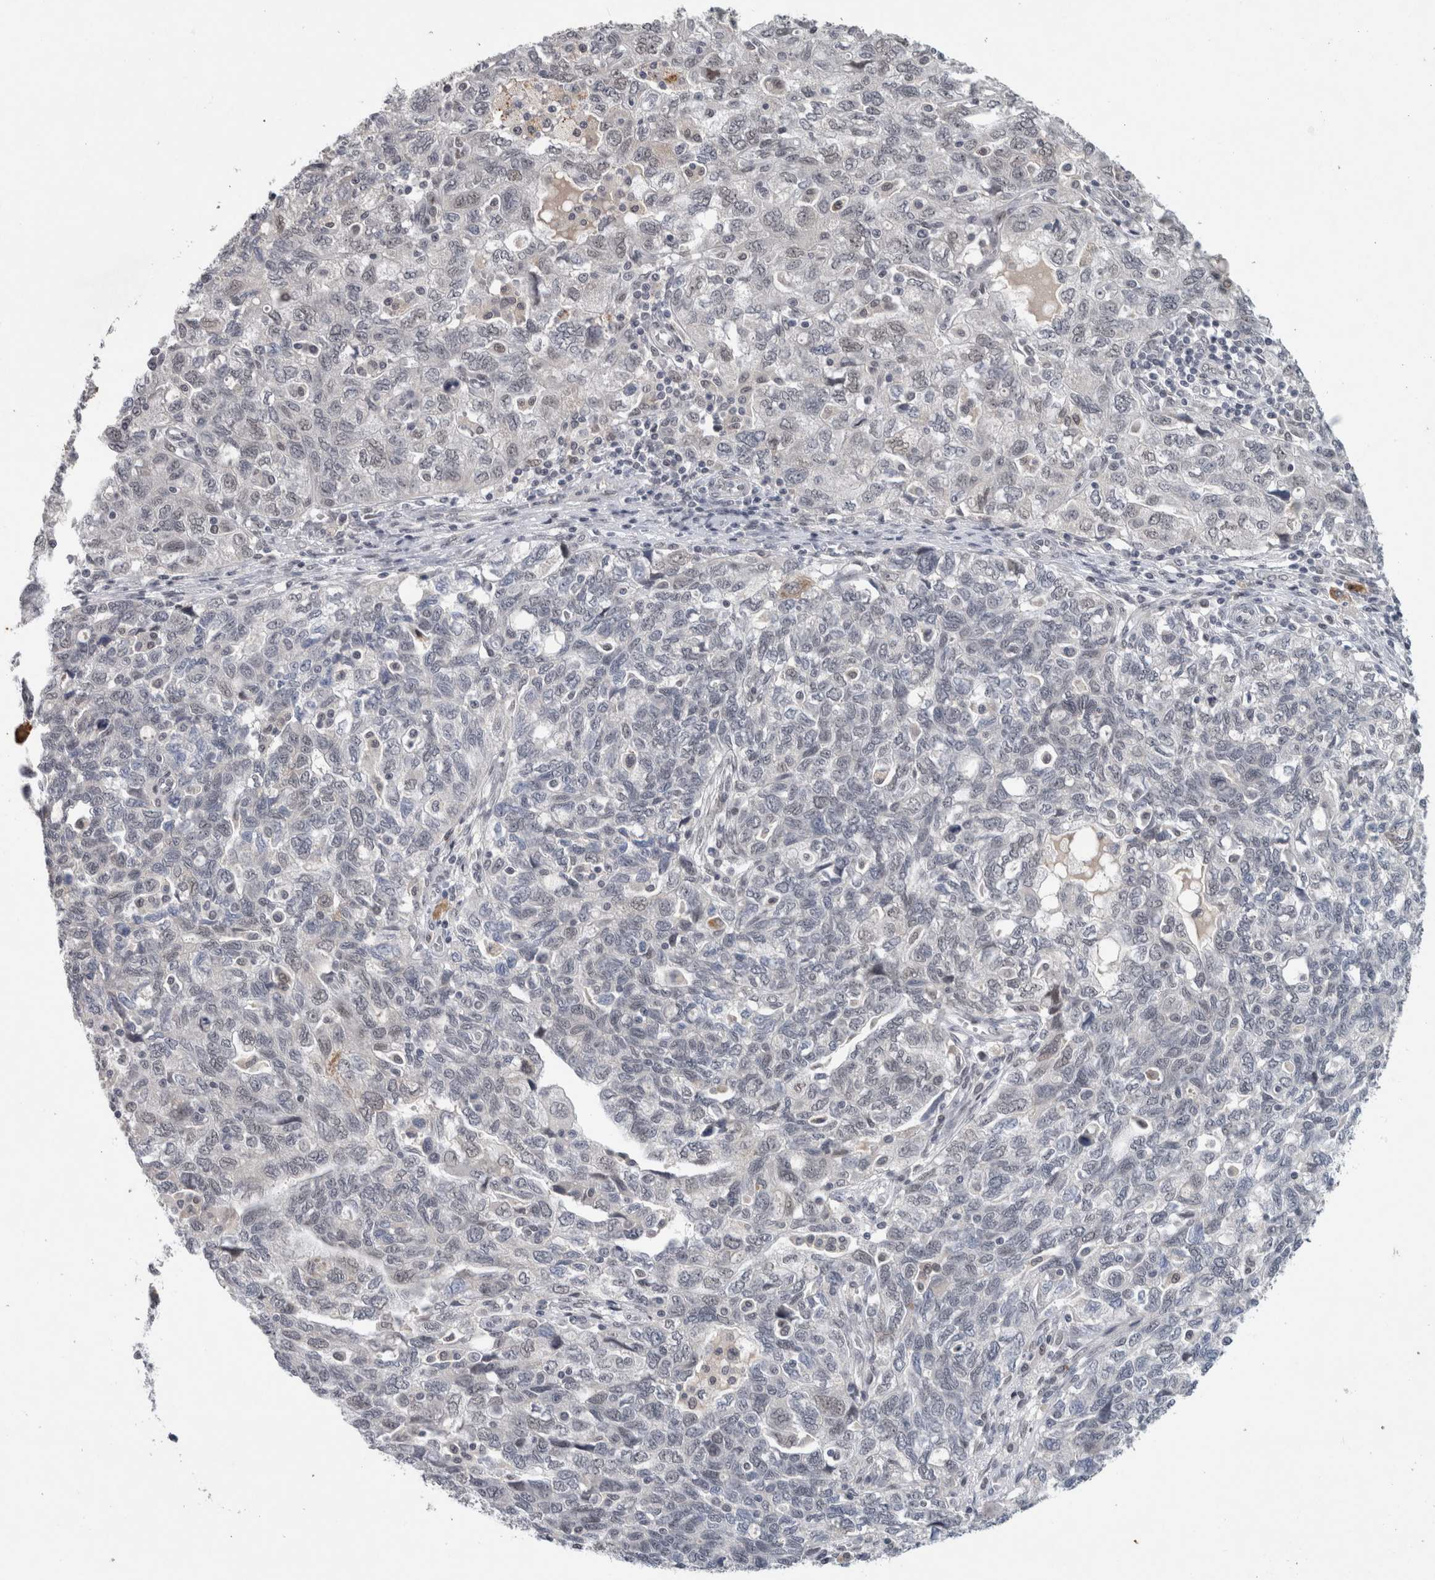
{"staining": {"intensity": "moderate", "quantity": "<25%", "location": "cytoplasmic/membranous"}, "tissue": "ovarian cancer", "cell_type": "Tumor cells", "image_type": "cancer", "snomed": [{"axis": "morphology", "description": "Carcinoma, NOS"}, {"axis": "morphology", "description": "Cystadenocarcinoma, serous, NOS"}, {"axis": "topography", "description": "Ovary"}], "caption": "High-power microscopy captured an immunohistochemistry (IHC) histopathology image of ovarian carcinoma, revealing moderate cytoplasmic/membranous expression in approximately <25% of tumor cells.", "gene": "PRXL2A", "patient": {"sex": "female", "age": 69}}